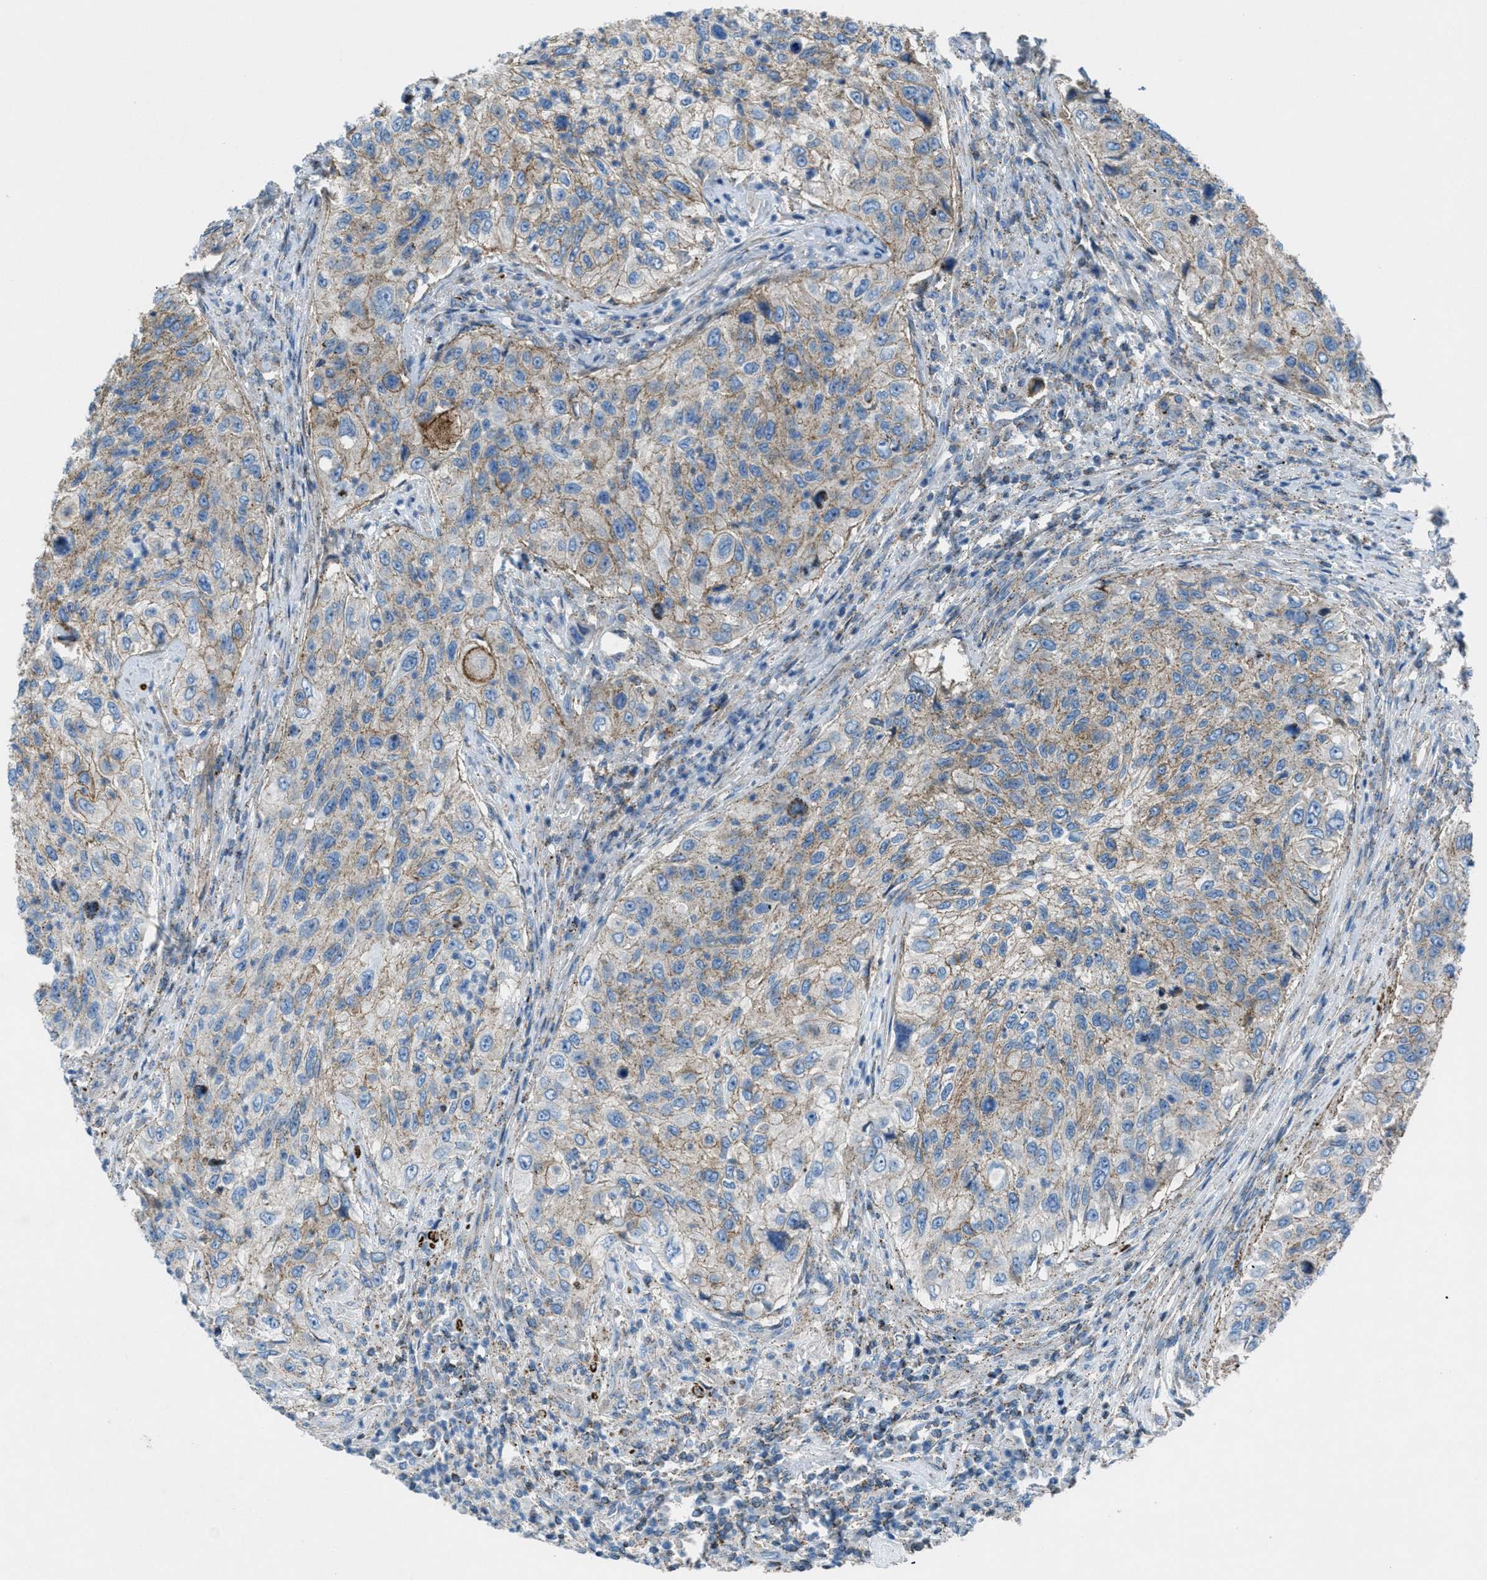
{"staining": {"intensity": "weak", "quantity": ">75%", "location": "cytoplasmic/membranous"}, "tissue": "urothelial cancer", "cell_type": "Tumor cells", "image_type": "cancer", "snomed": [{"axis": "morphology", "description": "Urothelial carcinoma, High grade"}, {"axis": "topography", "description": "Urinary bladder"}], "caption": "This is an image of IHC staining of urothelial carcinoma (high-grade), which shows weak staining in the cytoplasmic/membranous of tumor cells.", "gene": "MFSD13A", "patient": {"sex": "female", "age": 60}}